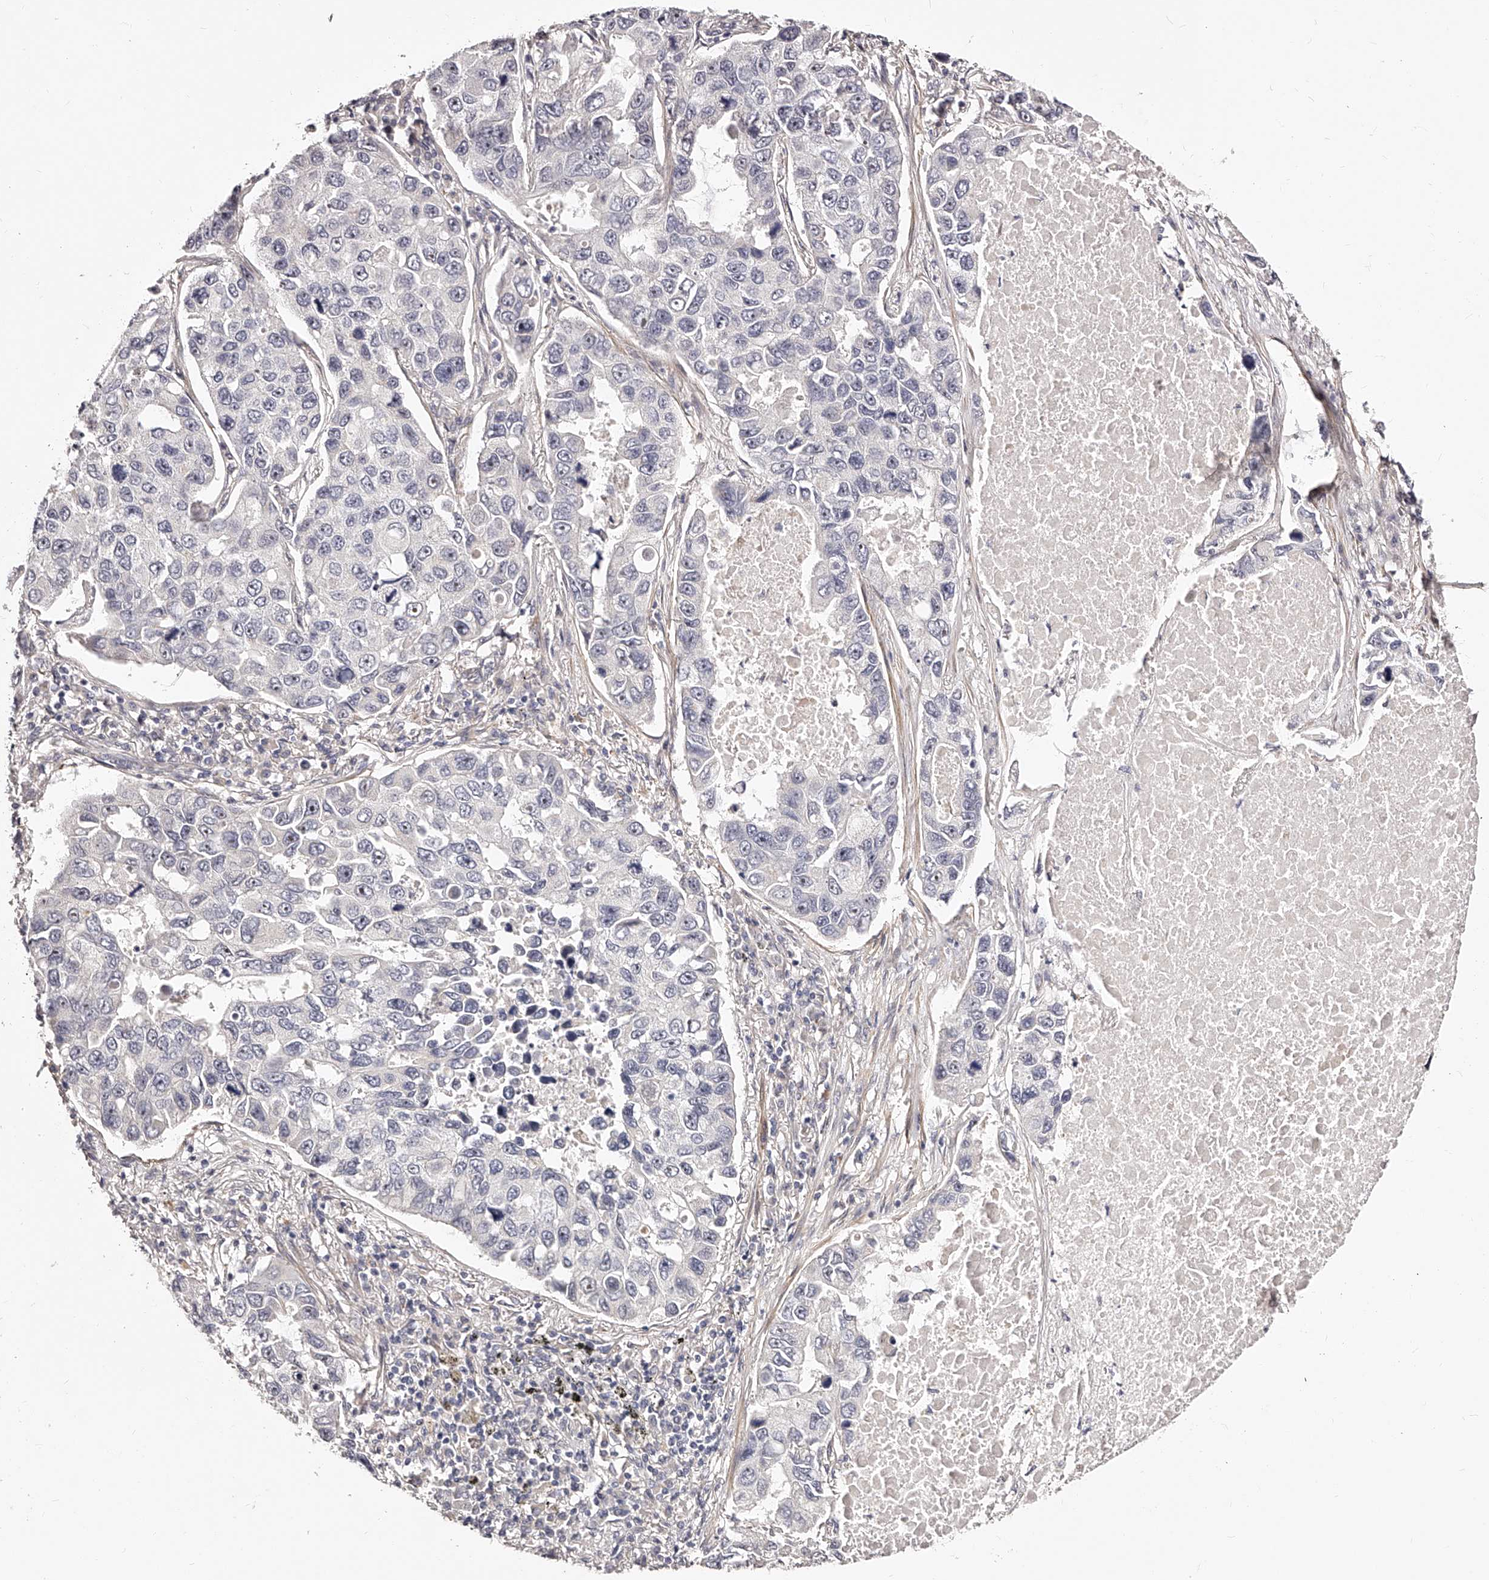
{"staining": {"intensity": "negative", "quantity": "none", "location": "none"}, "tissue": "lung cancer", "cell_type": "Tumor cells", "image_type": "cancer", "snomed": [{"axis": "morphology", "description": "Adenocarcinoma, NOS"}, {"axis": "topography", "description": "Lung"}], "caption": "A photomicrograph of lung cancer (adenocarcinoma) stained for a protein exhibits no brown staining in tumor cells.", "gene": "ZNF502", "patient": {"sex": "male", "age": 64}}